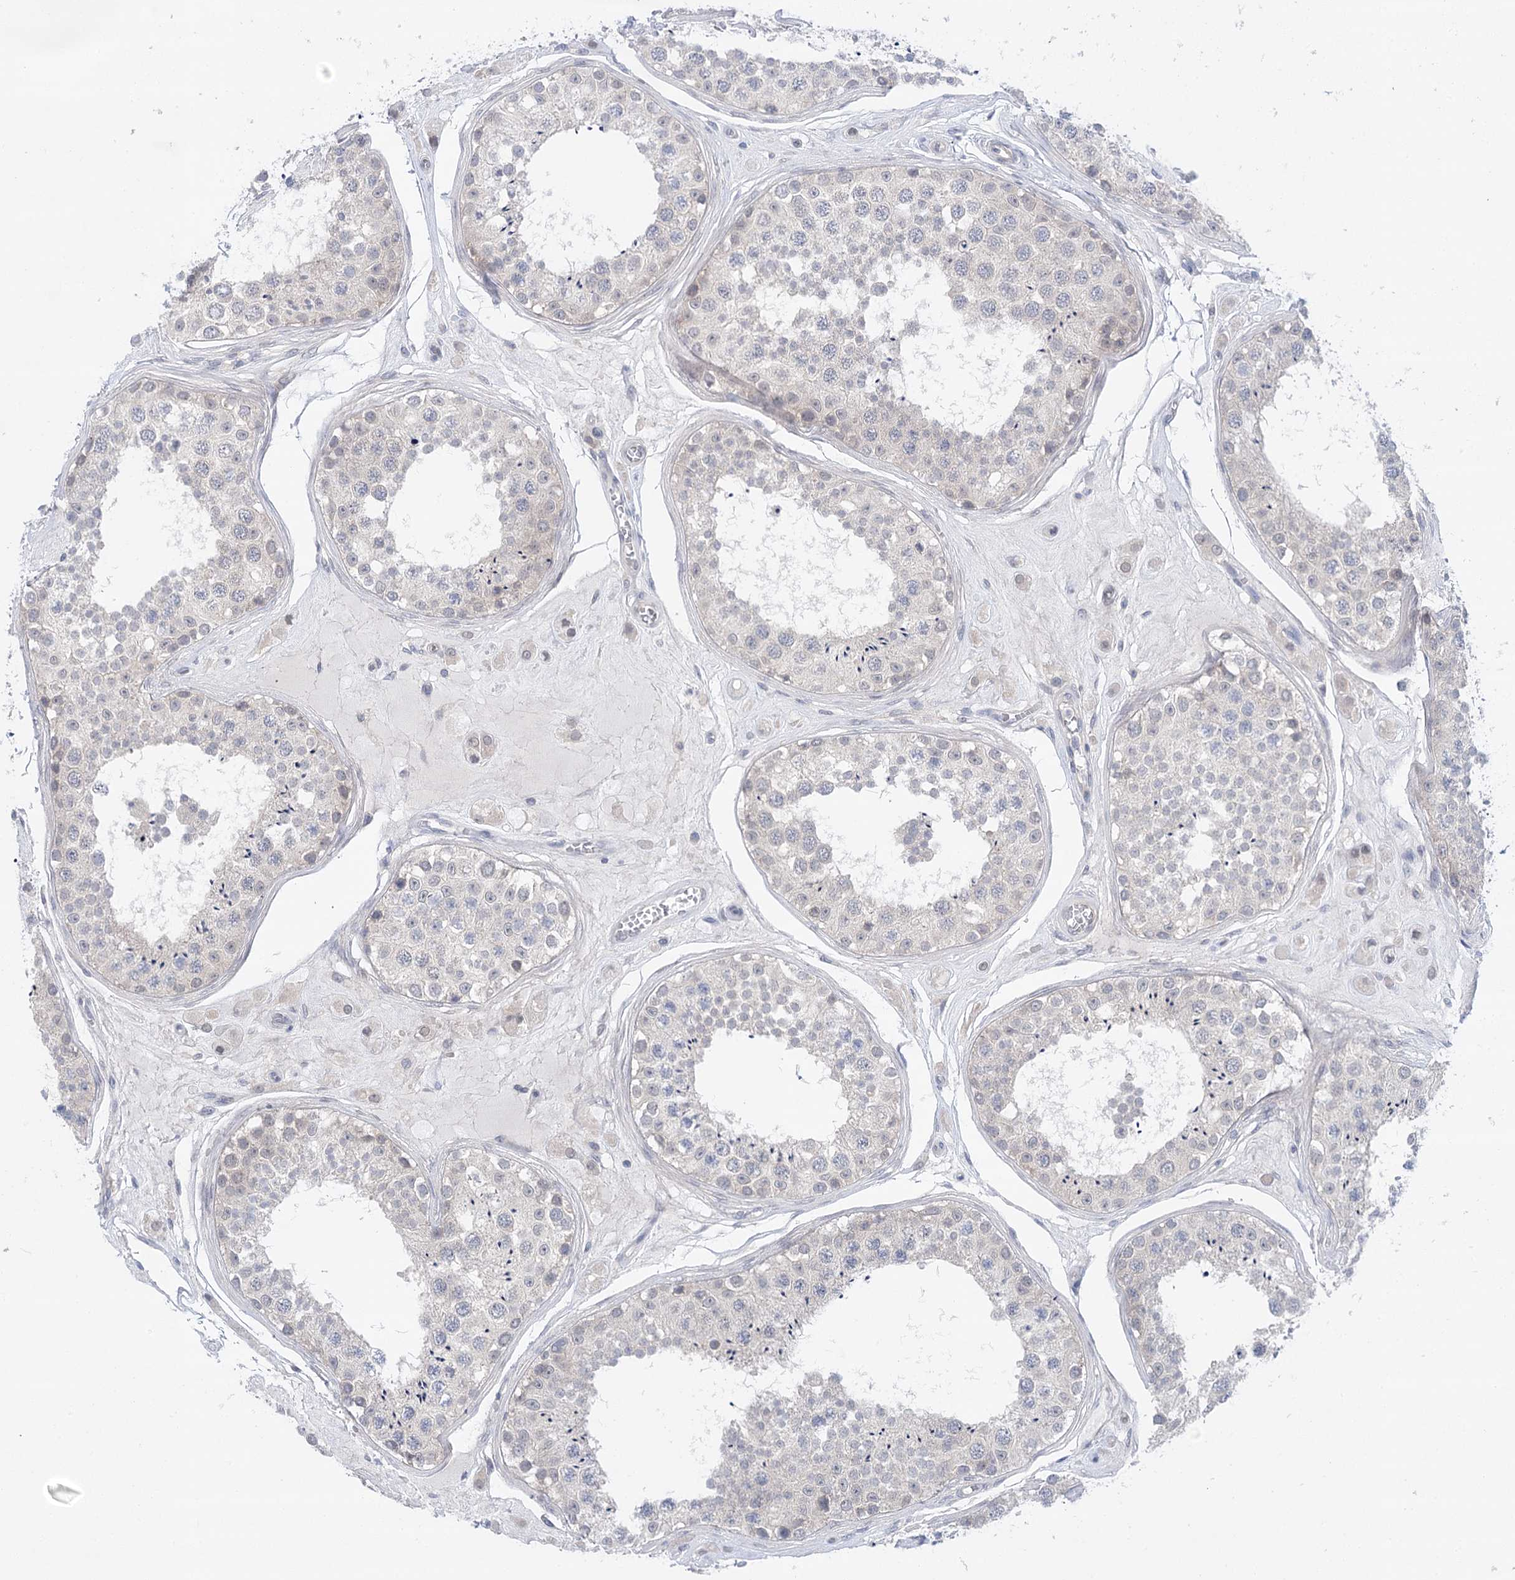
{"staining": {"intensity": "negative", "quantity": "none", "location": "none"}, "tissue": "testis", "cell_type": "Cells in seminiferous ducts", "image_type": "normal", "snomed": [{"axis": "morphology", "description": "Normal tissue, NOS"}, {"axis": "topography", "description": "Testis"}], "caption": "This is an immunohistochemistry (IHC) photomicrograph of unremarkable testis. There is no expression in cells in seminiferous ducts.", "gene": "LALBA", "patient": {"sex": "male", "age": 25}}